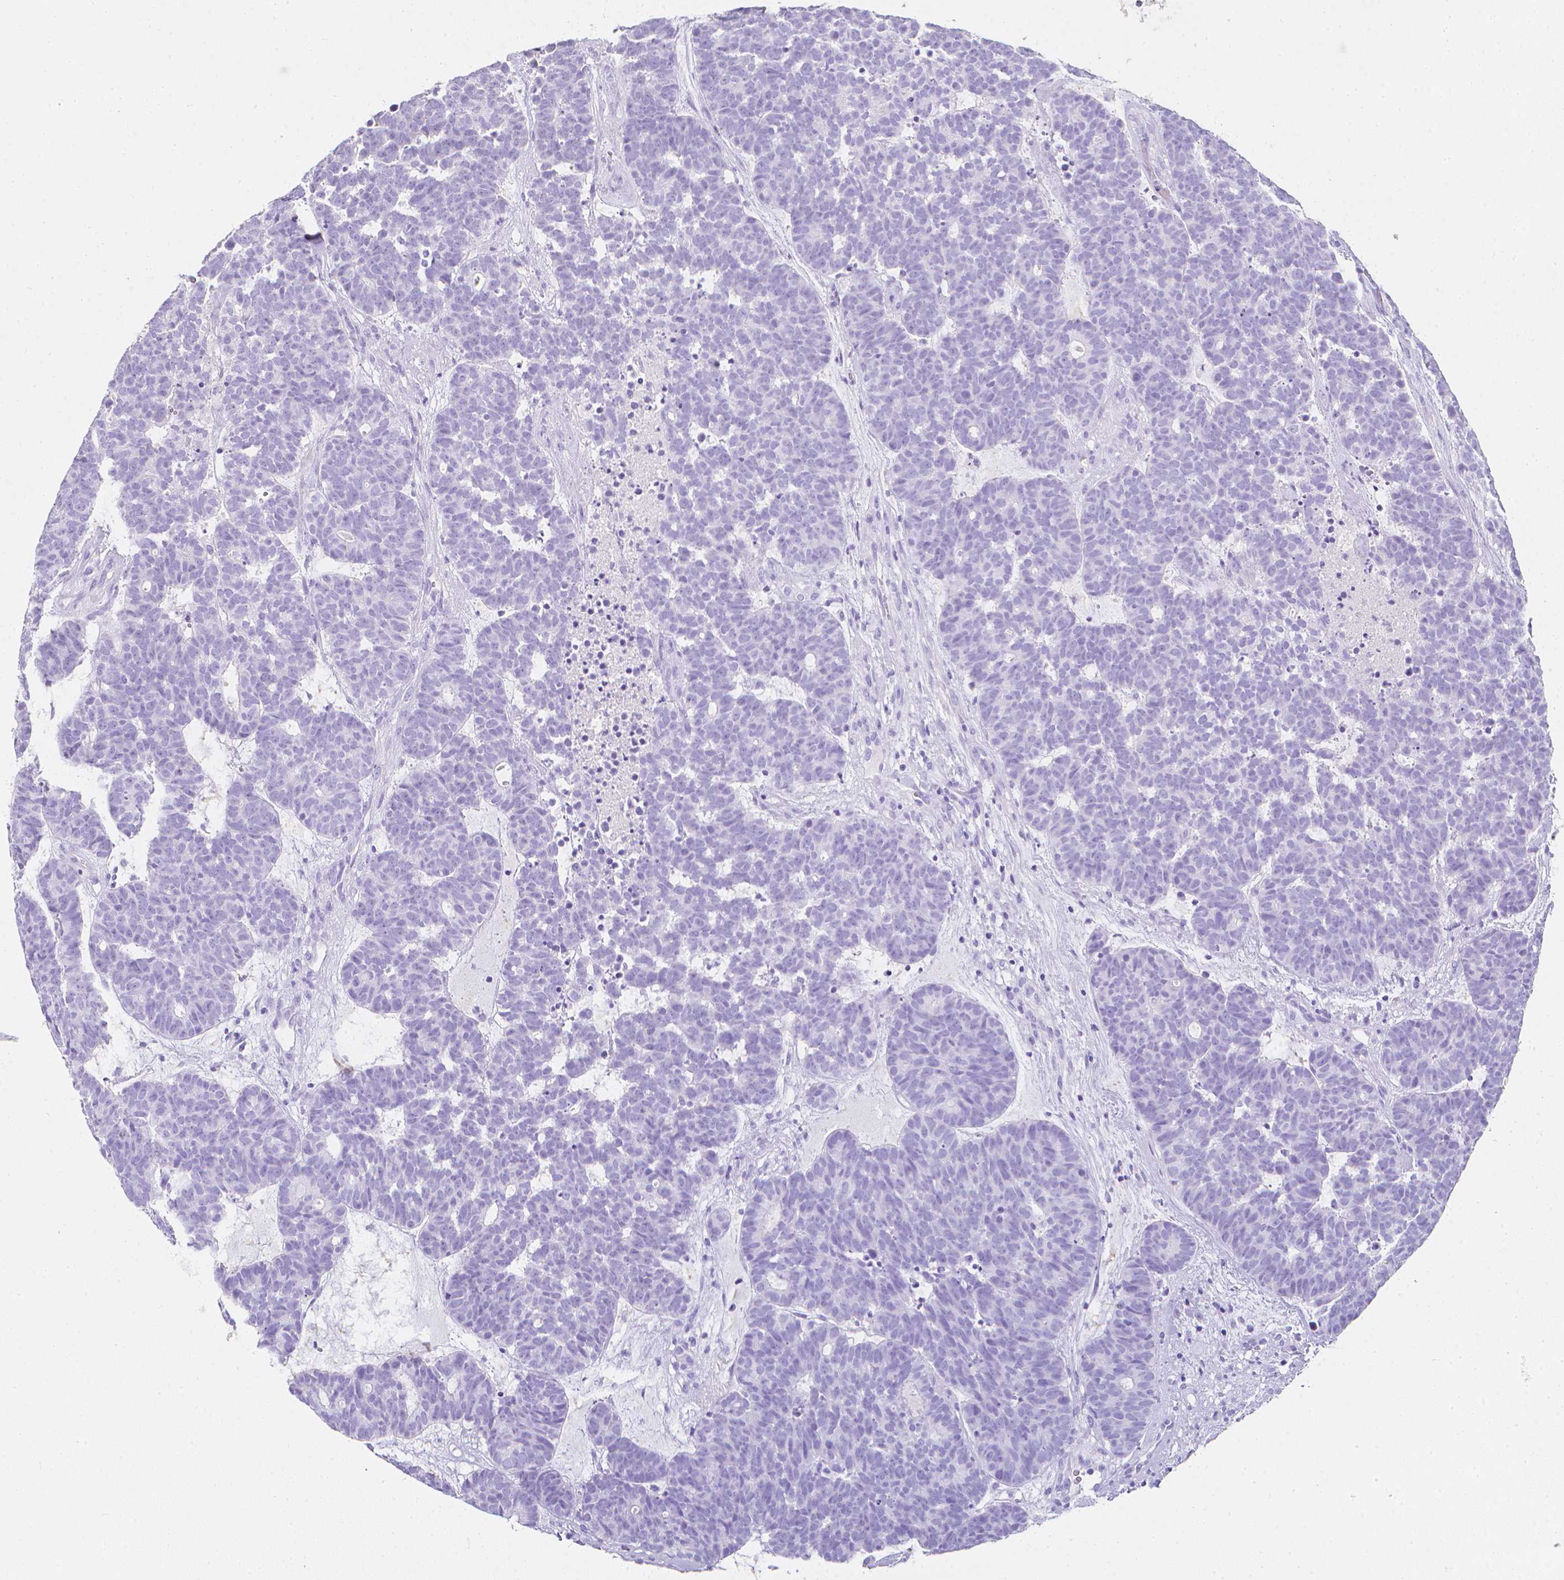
{"staining": {"intensity": "negative", "quantity": "none", "location": "none"}, "tissue": "head and neck cancer", "cell_type": "Tumor cells", "image_type": "cancer", "snomed": [{"axis": "morphology", "description": "Adenocarcinoma, NOS"}, {"axis": "topography", "description": "Head-Neck"}], "caption": "The IHC micrograph has no significant positivity in tumor cells of adenocarcinoma (head and neck) tissue.", "gene": "LGALS4", "patient": {"sex": "female", "age": 81}}